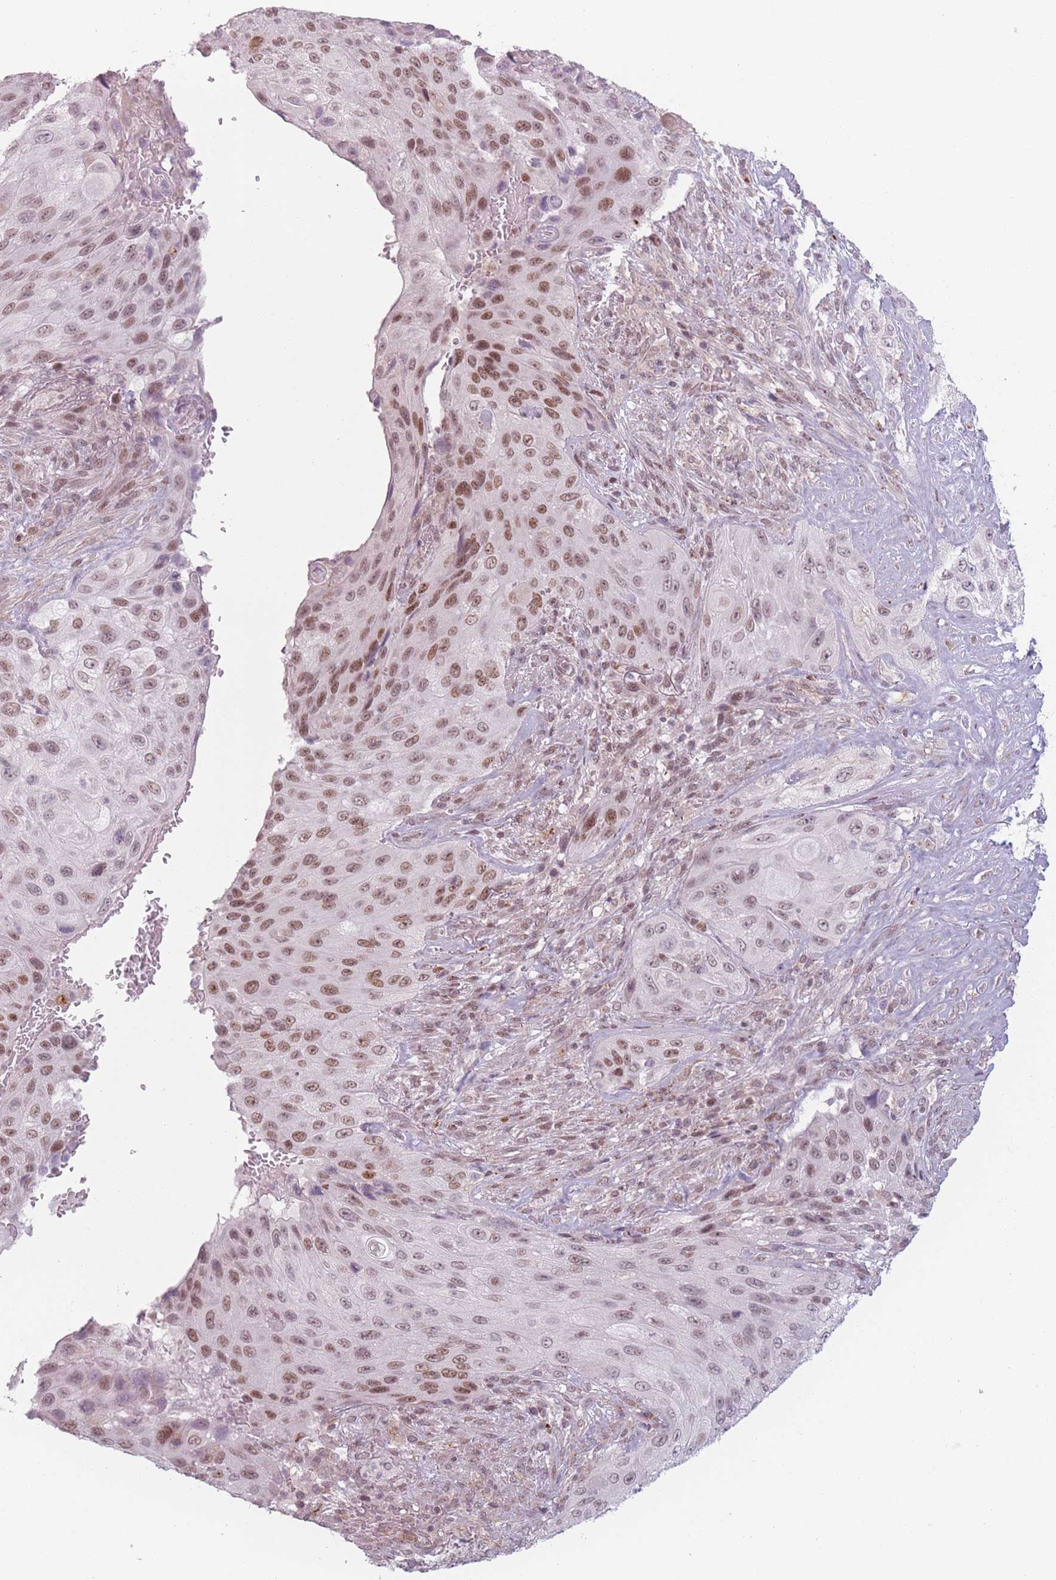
{"staining": {"intensity": "moderate", "quantity": ">75%", "location": "nuclear"}, "tissue": "cervical cancer", "cell_type": "Tumor cells", "image_type": "cancer", "snomed": [{"axis": "morphology", "description": "Squamous cell carcinoma, NOS"}, {"axis": "topography", "description": "Cervix"}], "caption": "The image shows a brown stain indicating the presence of a protein in the nuclear of tumor cells in cervical cancer (squamous cell carcinoma).", "gene": "OR10C1", "patient": {"sex": "female", "age": 42}}